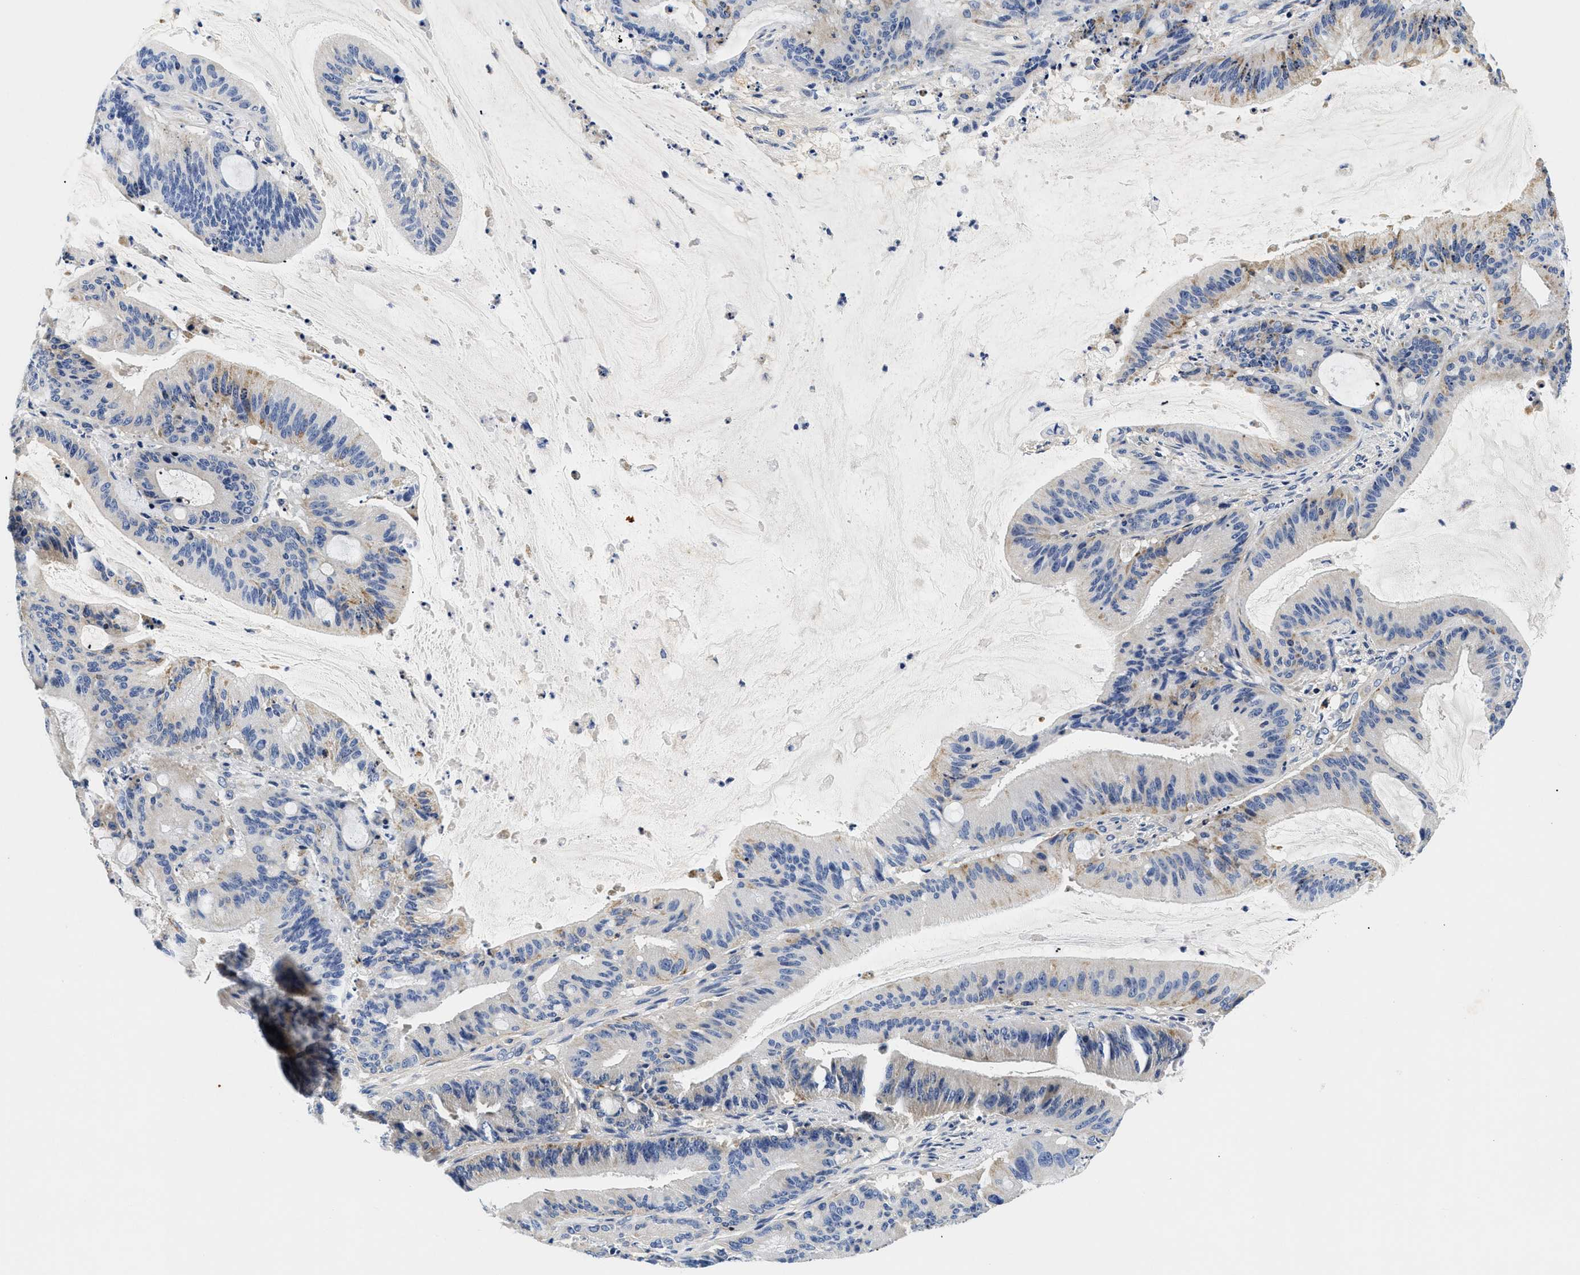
{"staining": {"intensity": "weak", "quantity": "<25%", "location": "cytoplasmic/membranous"}, "tissue": "liver cancer", "cell_type": "Tumor cells", "image_type": "cancer", "snomed": [{"axis": "morphology", "description": "Normal tissue, NOS"}, {"axis": "morphology", "description": "Cholangiocarcinoma"}, {"axis": "topography", "description": "Liver"}, {"axis": "topography", "description": "Peripheral nerve tissue"}], "caption": "DAB immunohistochemical staining of liver cancer (cholangiocarcinoma) demonstrates no significant staining in tumor cells.", "gene": "MEA1", "patient": {"sex": "female", "age": 73}}